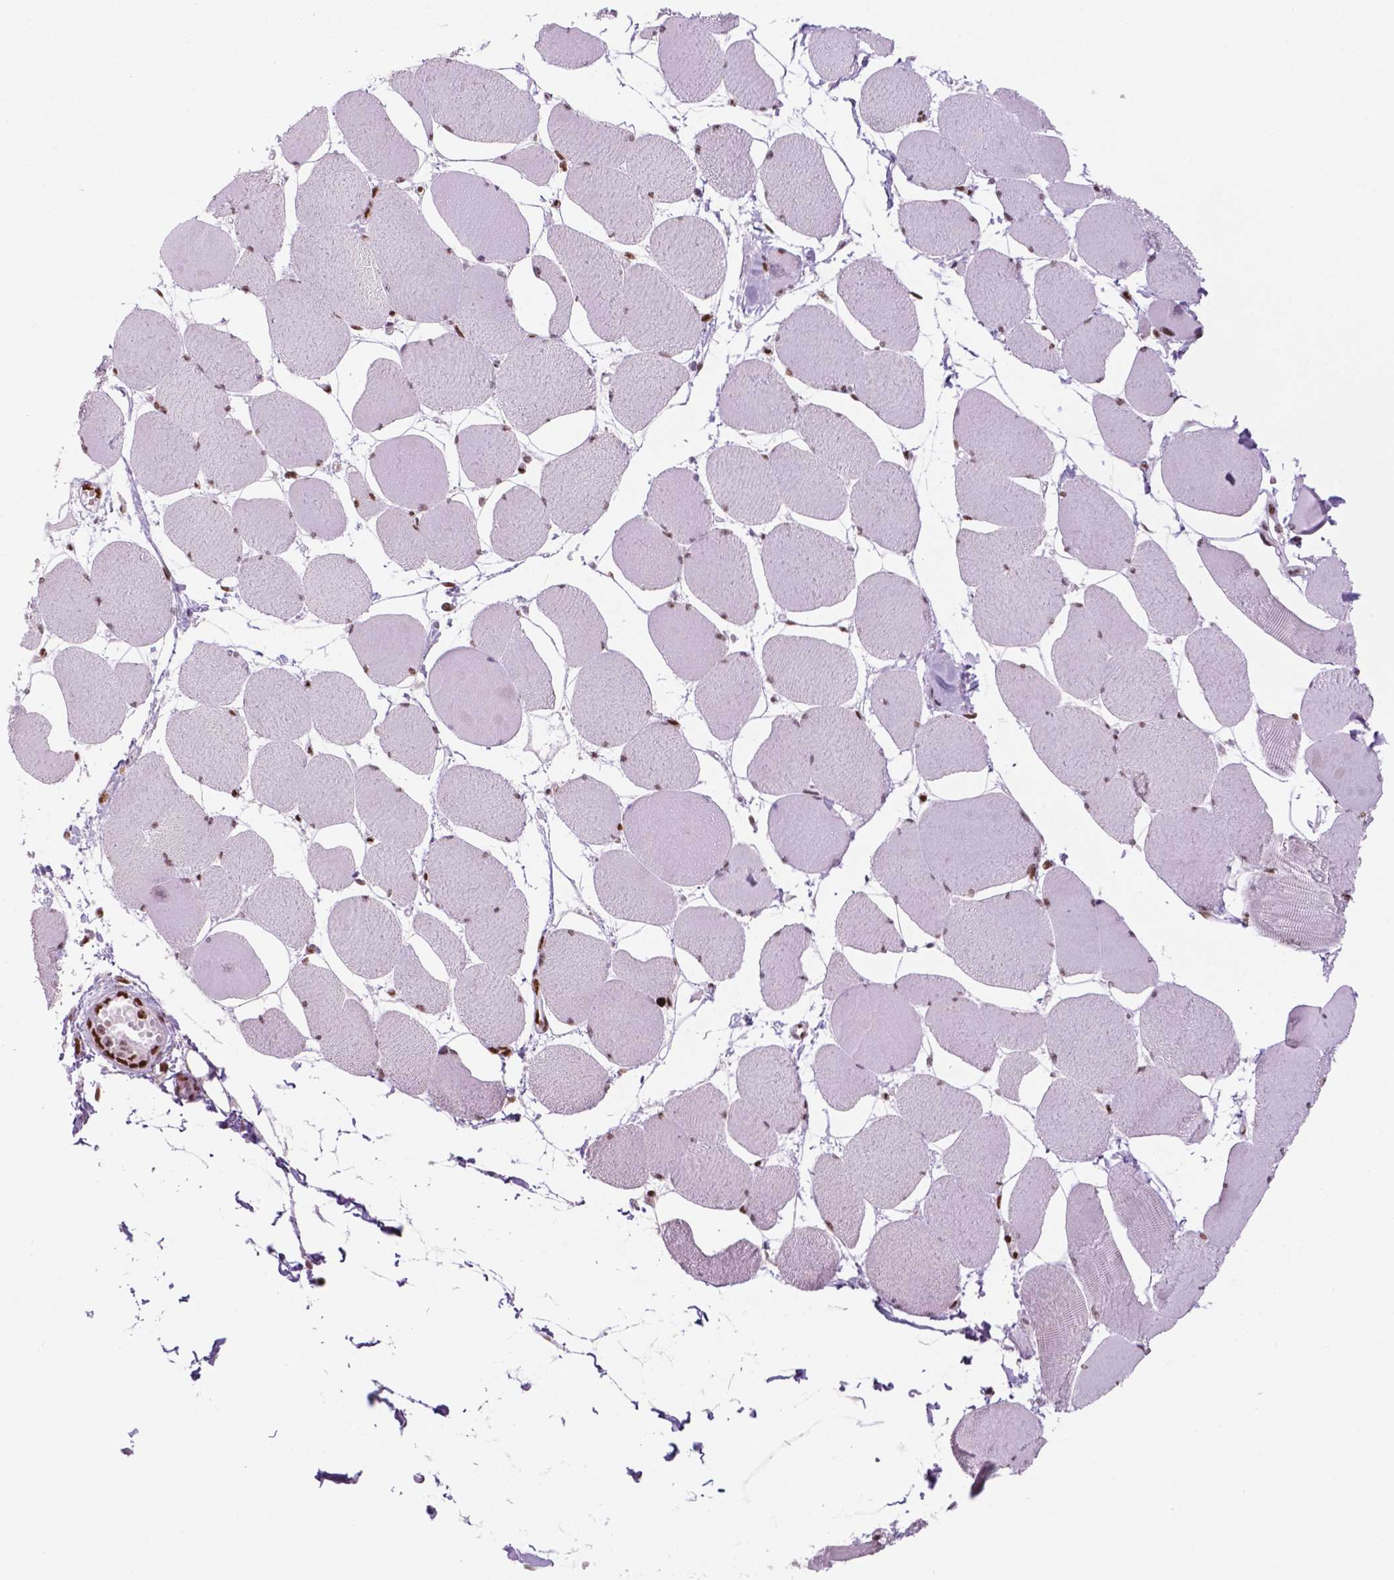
{"staining": {"intensity": "moderate", "quantity": ">75%", "location": "nuclear"}, "tissue": "skeletal muscle", "cell_type": "Myocytes", "image_type": "normal", "snomed": [{"axis": "morphology", "description": "Normal tissue, NOS"}, {"axis": "topography", "description": "Skeletal muscle"}], "caption": "The photomicrograph shows a brown stain indicating the presence of a protein in the nuclear of myocytes in skeletal muscle.", "gene": "MSH6", "patient": {"sex": "female", "age": 75}}